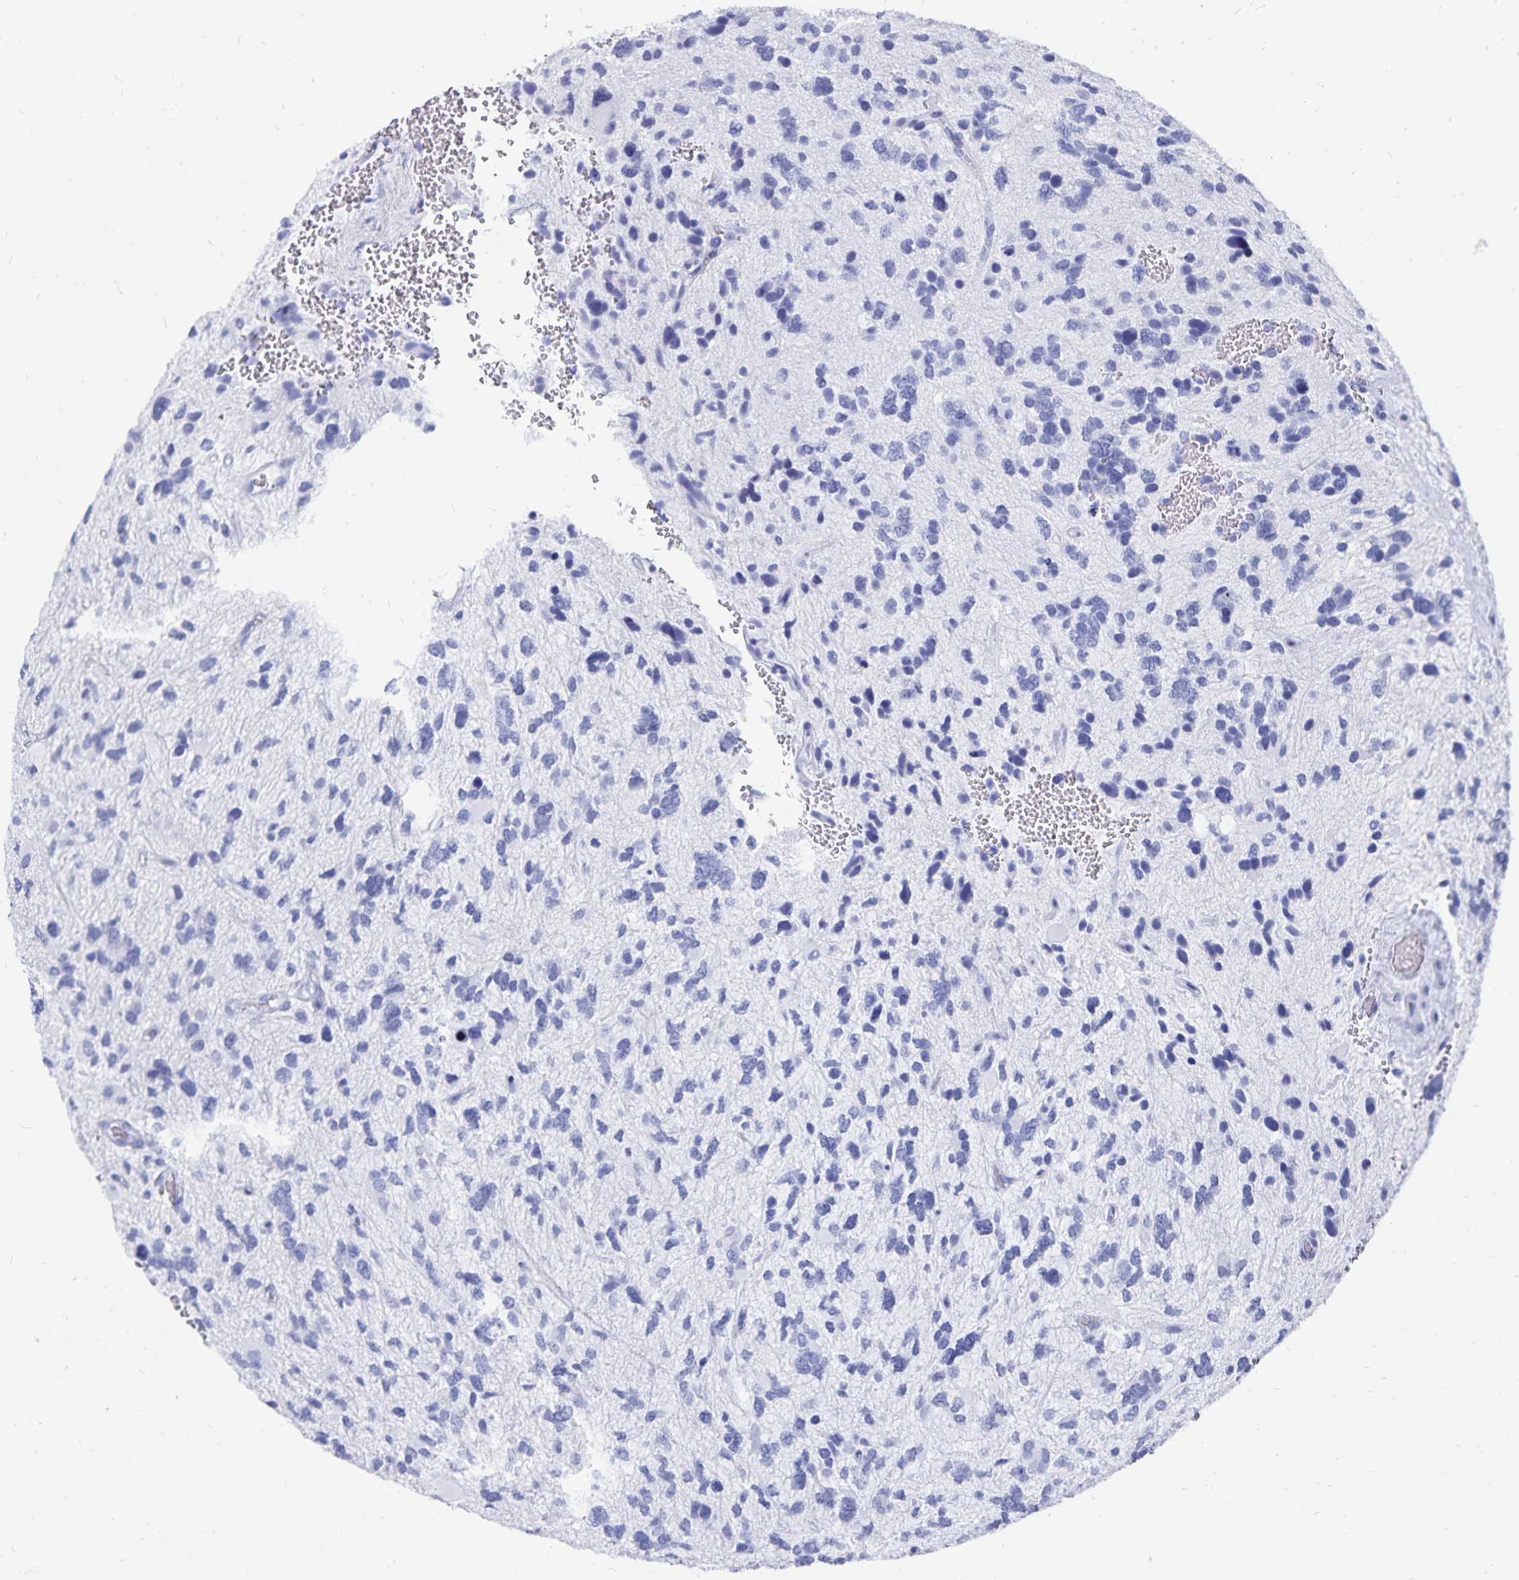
{"staining": {"intensity": "negative", "quantity": "none", "location": "none"}, "tissue": "glioma", "cell_type": "Tumor cells", "image_type": "cancer", "snomed": [{"axis": "morphology", "description": "Glioma, malignant, High grade"}, {"axis": "topography", "description": "Brain"}], "caption": "Immunohistochemistry photomicrograph of neoplastic tissue: glioma stained with DAB exhibits no significant protein expression in tumor cells.", "gene": "ADH1A", "patient": {"sex": "female", "age": 11}}